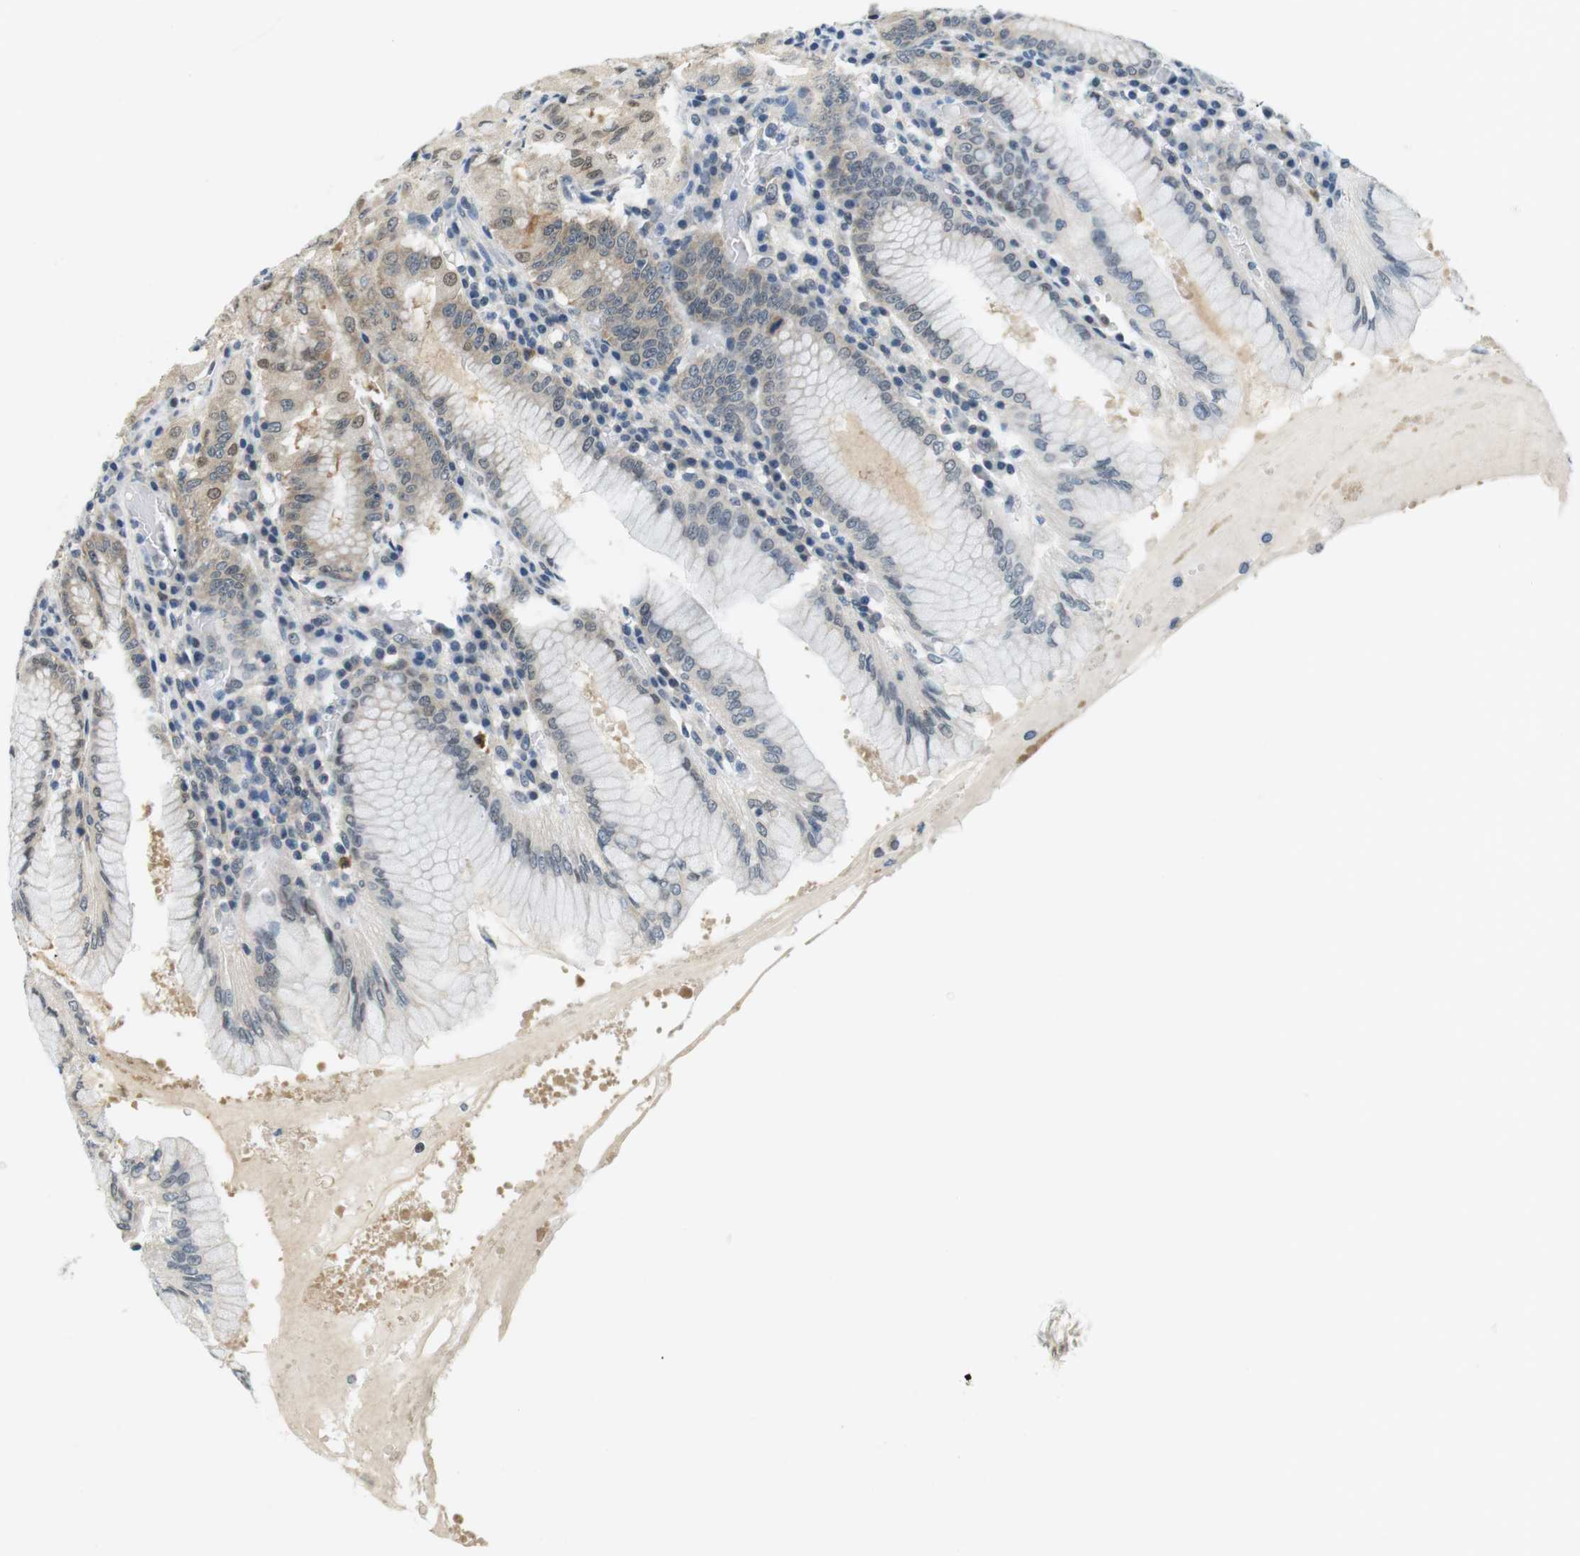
{"staining": {"intensity": "moderate", "quantity": "25%-75%", "location": "cytoplasmic/membranous,nuclear"}, "tissue": "stomach", "cell_type": "Glandular cells", "image_type": "normal", "snomed": [{"axis": "morphology", "description": "Normal tissue, NOS"}, {"axis": "topography", "description": "Stomach"}, {"axis": "topography", "description": "Stomach, lower"}], "caption": "Normal stomach reveals moderate cytoplasmic/membranous,nuclear expression in about 25%-75% of glandular cells.", "gene": "CSNK2B", "patient": {"sex": "female", "age": 56}}